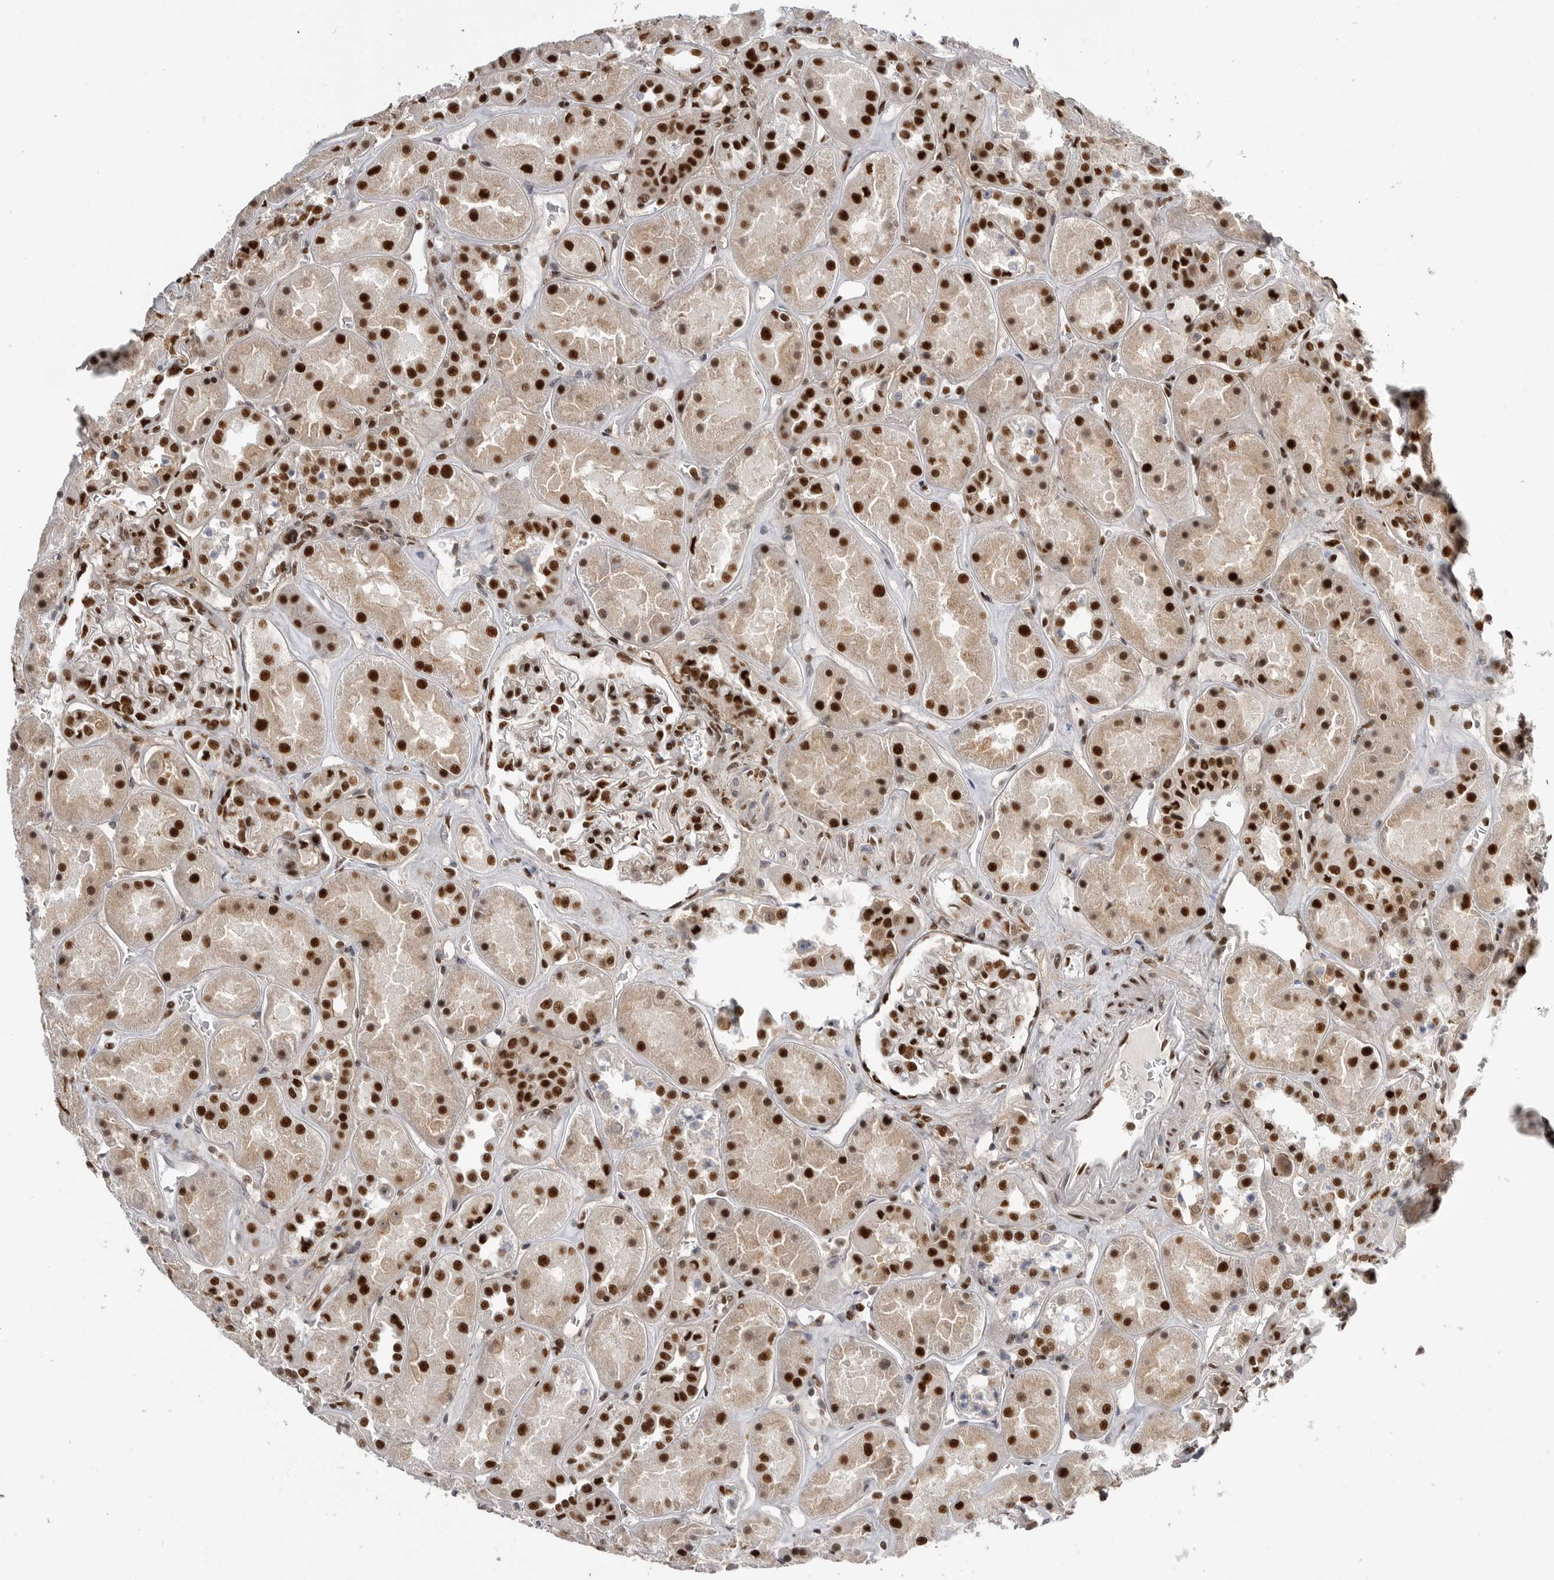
{"staining": {"intensity": "strong", "quantity": "25%-75%", "location": "nuclear"}, "tissue": "kidney", "cell_type": "Cells in glomeruli", "image_type": "normal", "snomed": [{"axis": "morphology", "description": "Normal tissue, NOS"}, {"axis": "topography", "description": "Kidney"}], "caption": "Protein analysis of unremarkable kidney shows strong nuclear positivity in about 25%-75% of cells in glomeruli. (Brightfield microscopy of DAB IHC at high magnification).", "gene": "PPP1R8", "patient": {"sex": "male", "age": 70}}